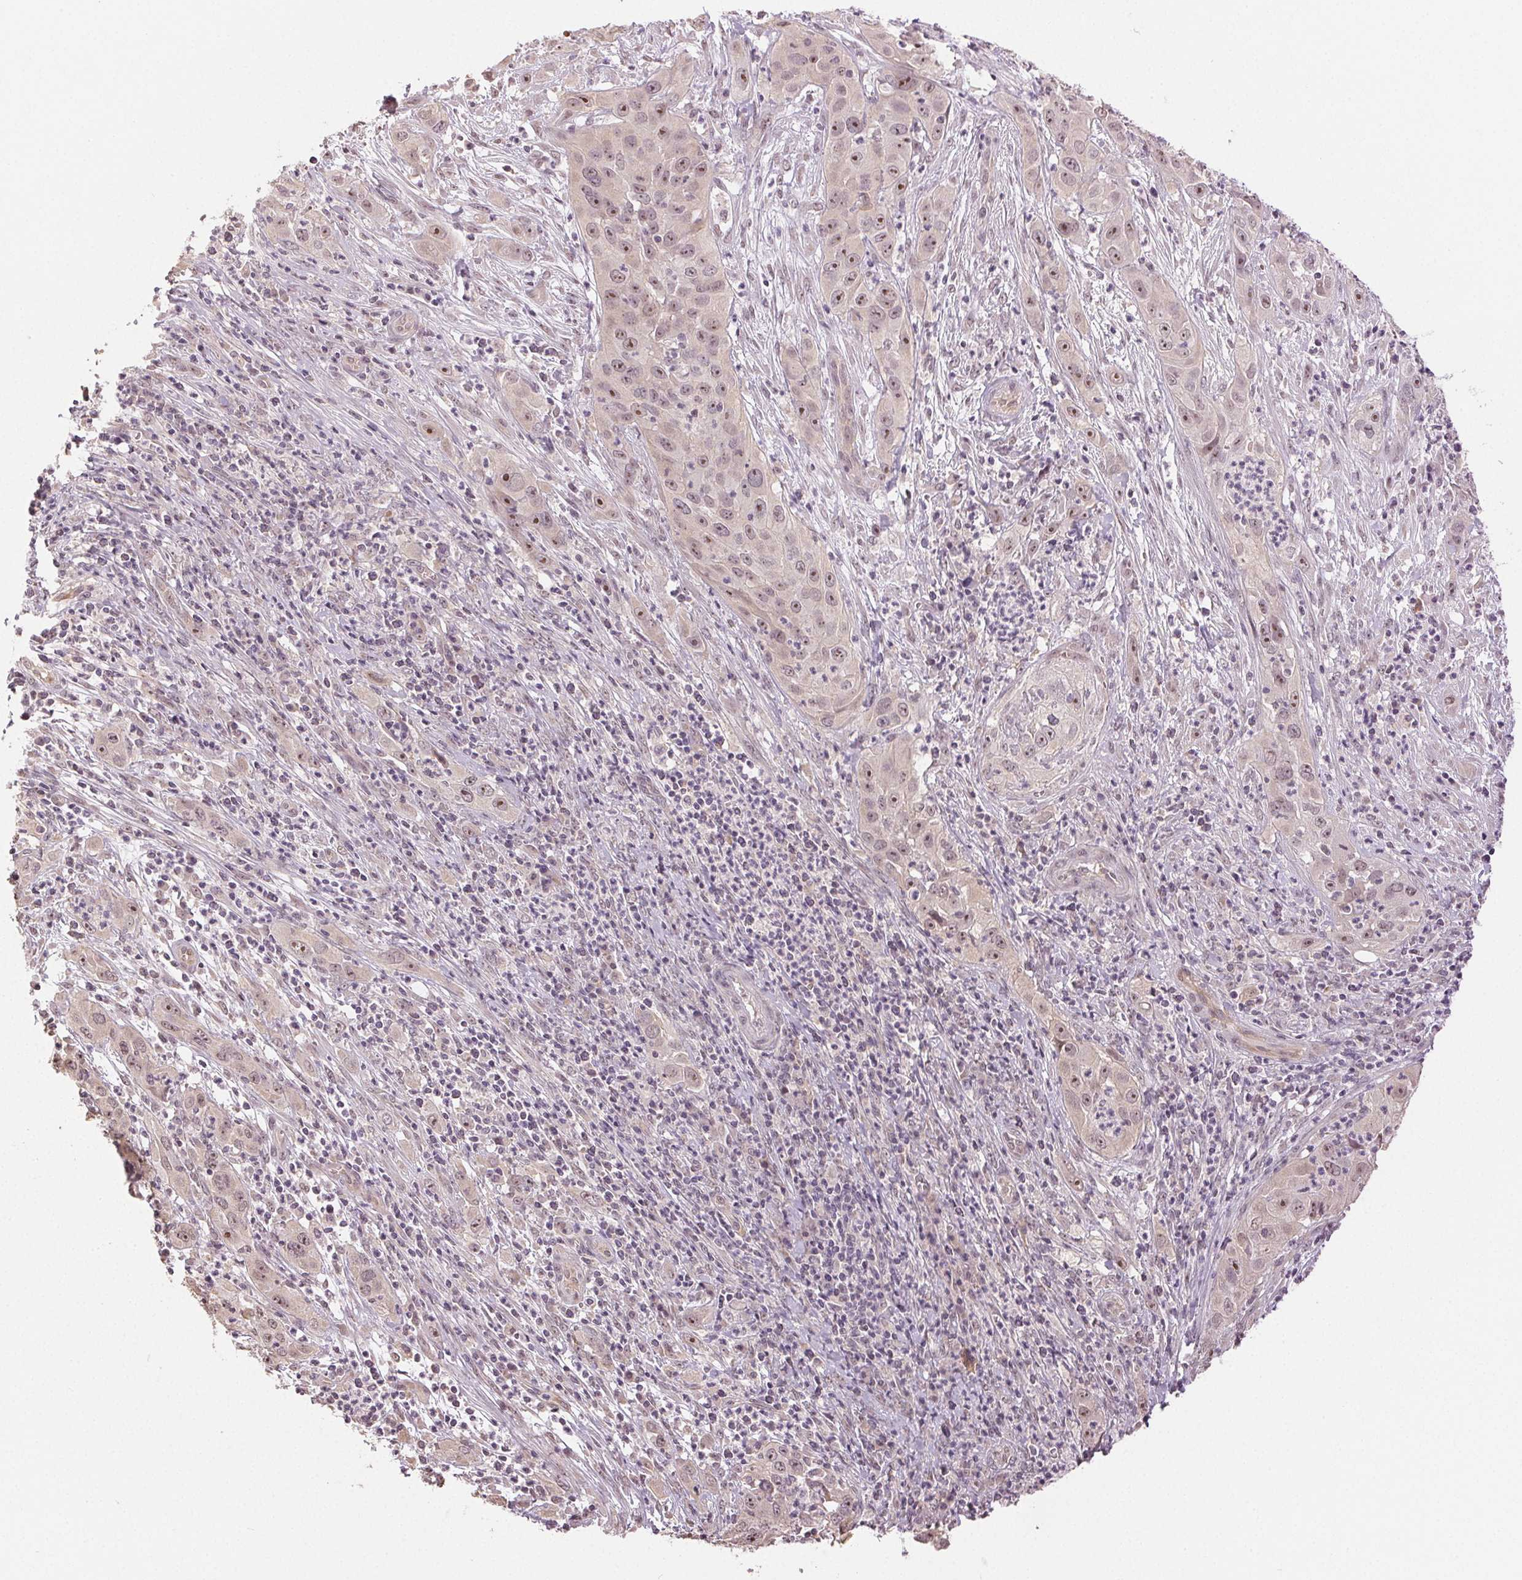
{"staining": {"intensity": "moderate", "quantity": "25%-75%", "location": "nuclear"}, "tissue": "cervical cancer", "cell_type": "Tumor cells", "image_type": "cancer", "snomed": [{"axis": "morphology", "description": "Squamous cell carcinoma, NOS"}, {"axis": "topography", "description": "Cervix"}], "caption": "Tumor cells exhibit moderate nuclear expression in approximately 25%-75% of cells in cervical cancer (squamous cell carcinoma).", "gene": "PLCB1", "patient": {"sex": "female", "age": 32}}